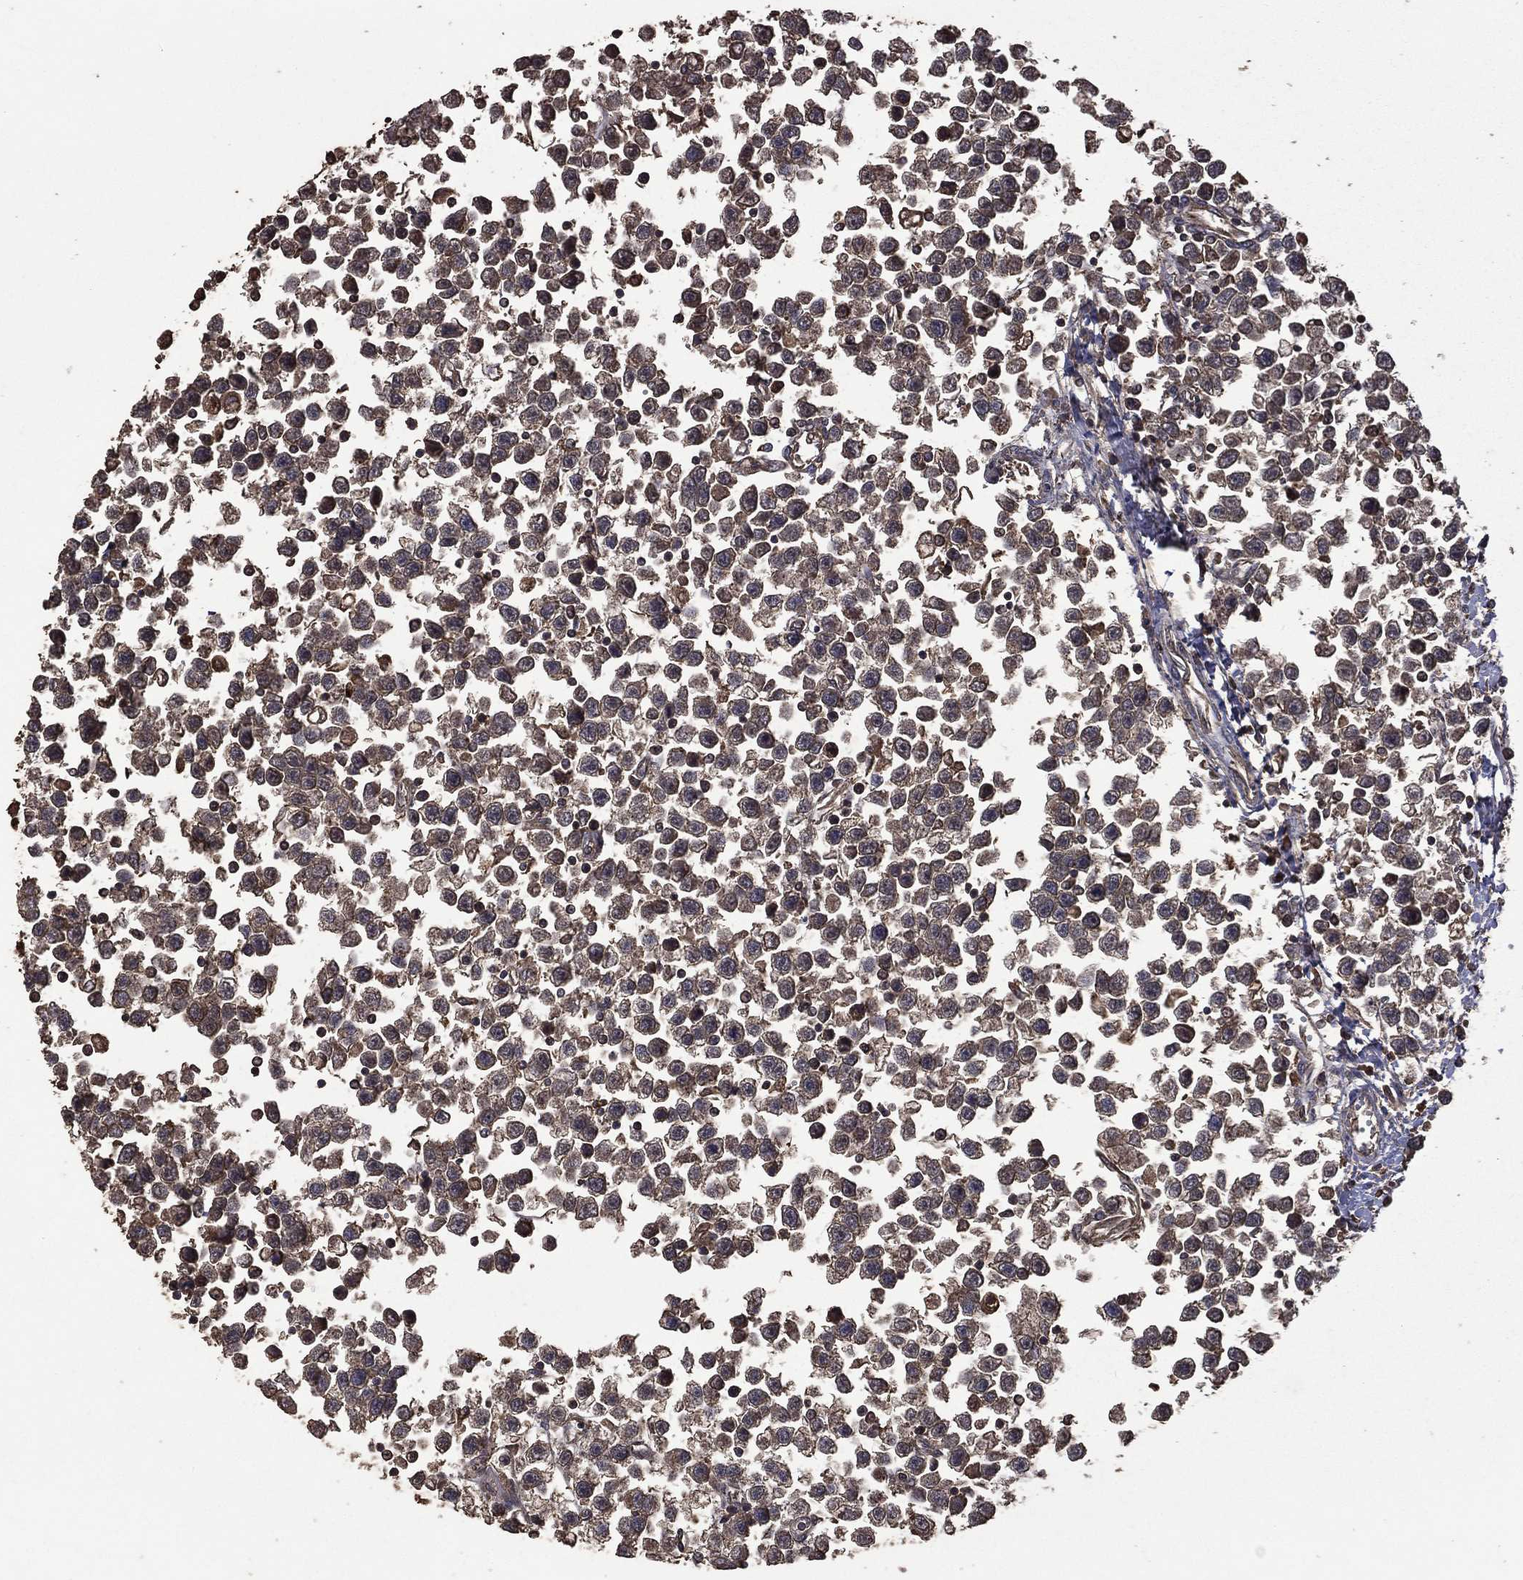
{"staining": {"intensity": "weak", "quantity": ">75%", "location": "cytoplasmic/membranous"}, "tissue": "testis cancer", "cell_type": "Tumor cells", "image_type": "cancer", "snomed": [{"axis": "morphology", "description": "Seminoma, NOS"}, {"axis": "topography", "description": "Testis"}], "caption": "A brown stain shows weak cytoplasmic/membranous expression of a protein in testis cancer (seminoma) tumor cells. (DAB (3,3'-diaminobenzidine) IHC with brightfield microscopy, high magnification).", "gene": "METTL27", "patient": {"sex": "male", "age": 34}}